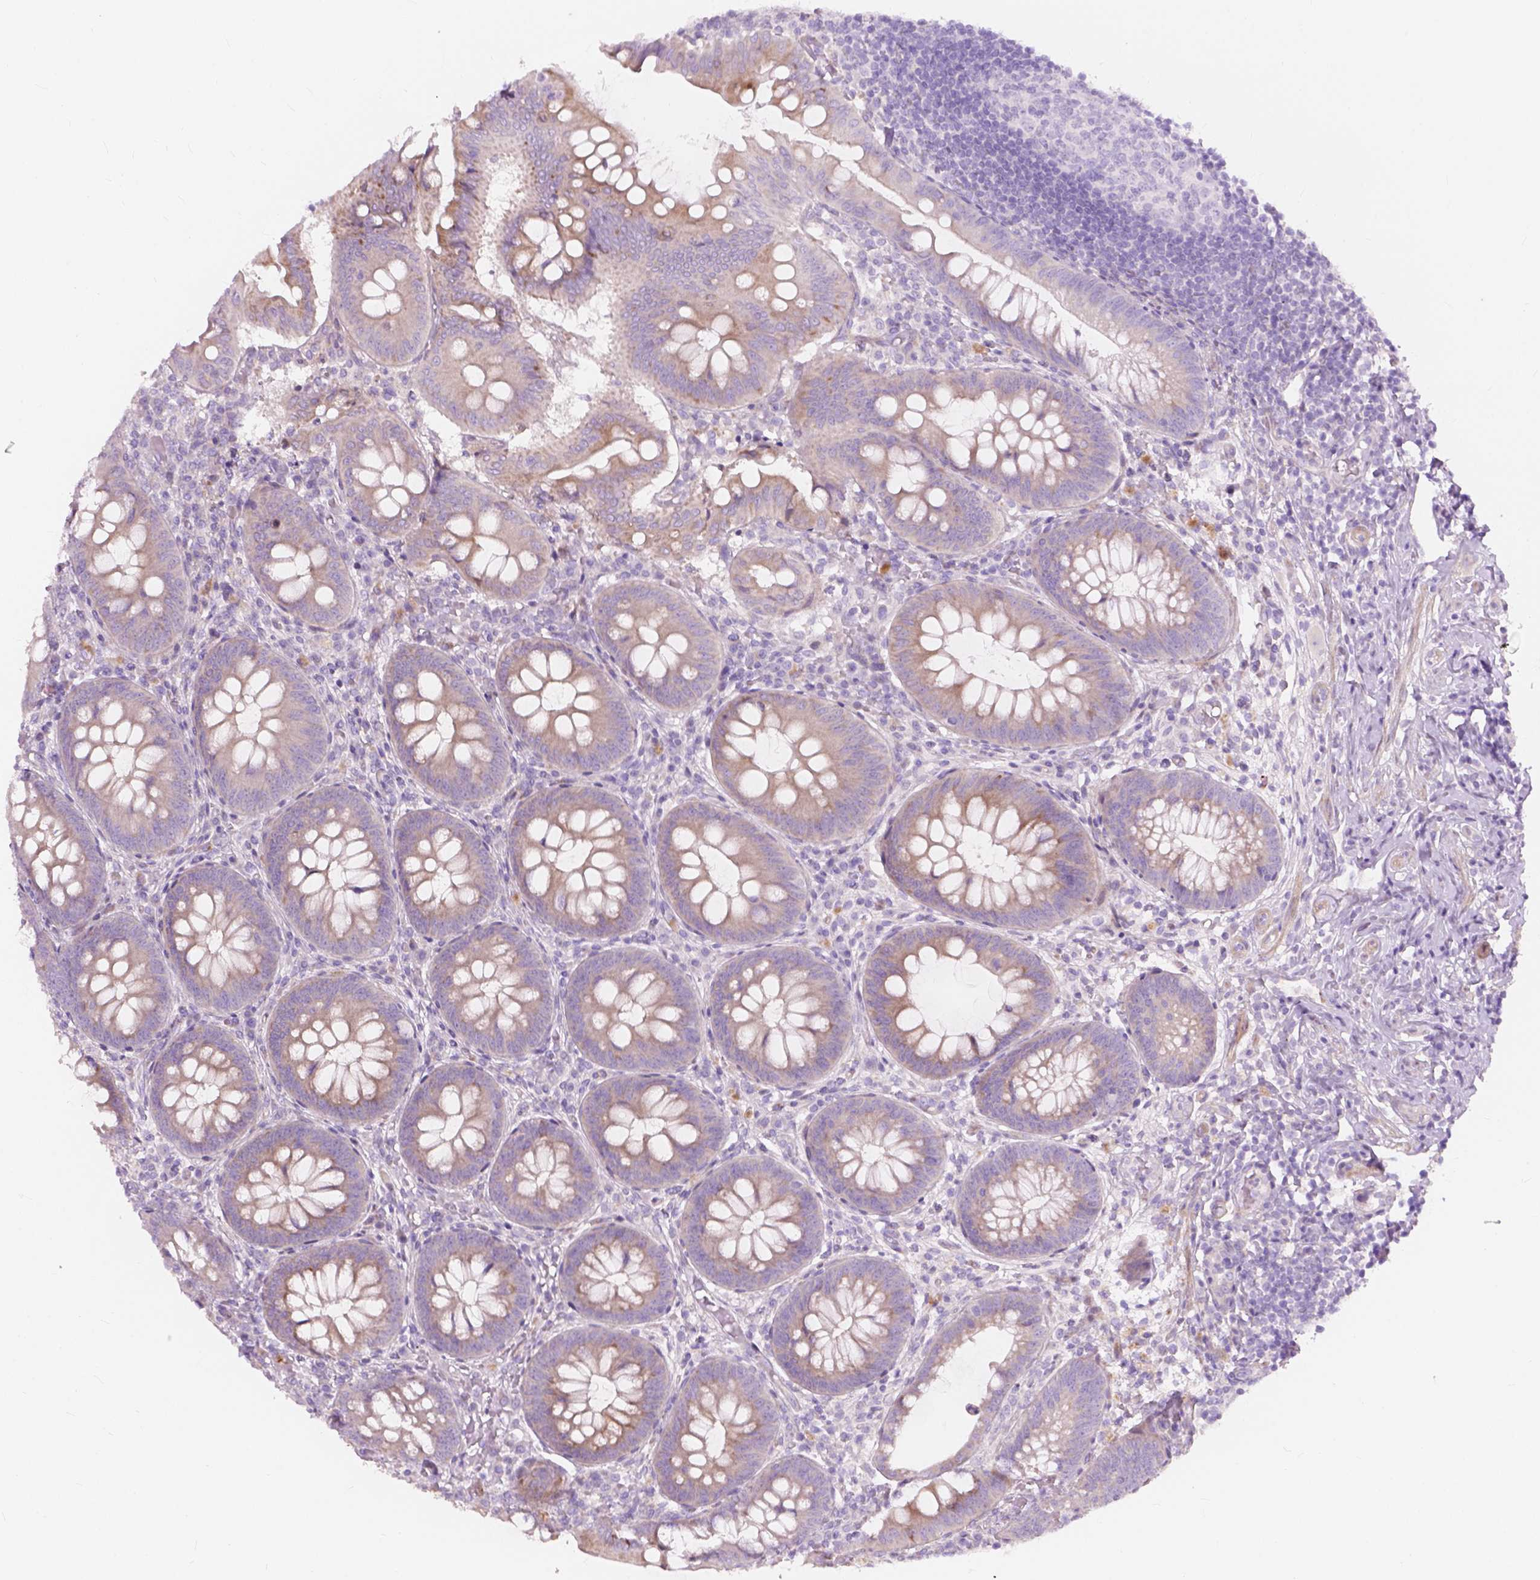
{"staining": {"intensity": "moderate", "quantity": "25%-75%", "location": "cytoplasmic/membranous"}, "tissue": "appendix", "cell_type": "Glandular cells", "image_type": "normal", "snomed": [{"axis": "morphology", "description": "Normal tissue, NOS"}, {"axis": "morphology", "description": "Inflammation, NOS"}, {"axis": "topography", "description": "Appendix"}], "caption": "Immunohistochemical staining of normal human appendix displays medium levels of moderate cytoplasmic/membranous expression in approximately 25%-75% of glandular cells. The staining was performed using DAB (3,3'-diaminobenzidine), with brown indicating positive protein expression. Nuclei are stained blue with hematoxylin.", "gene": "MORN1", "patient": {"sex": "male", "age": 16}}